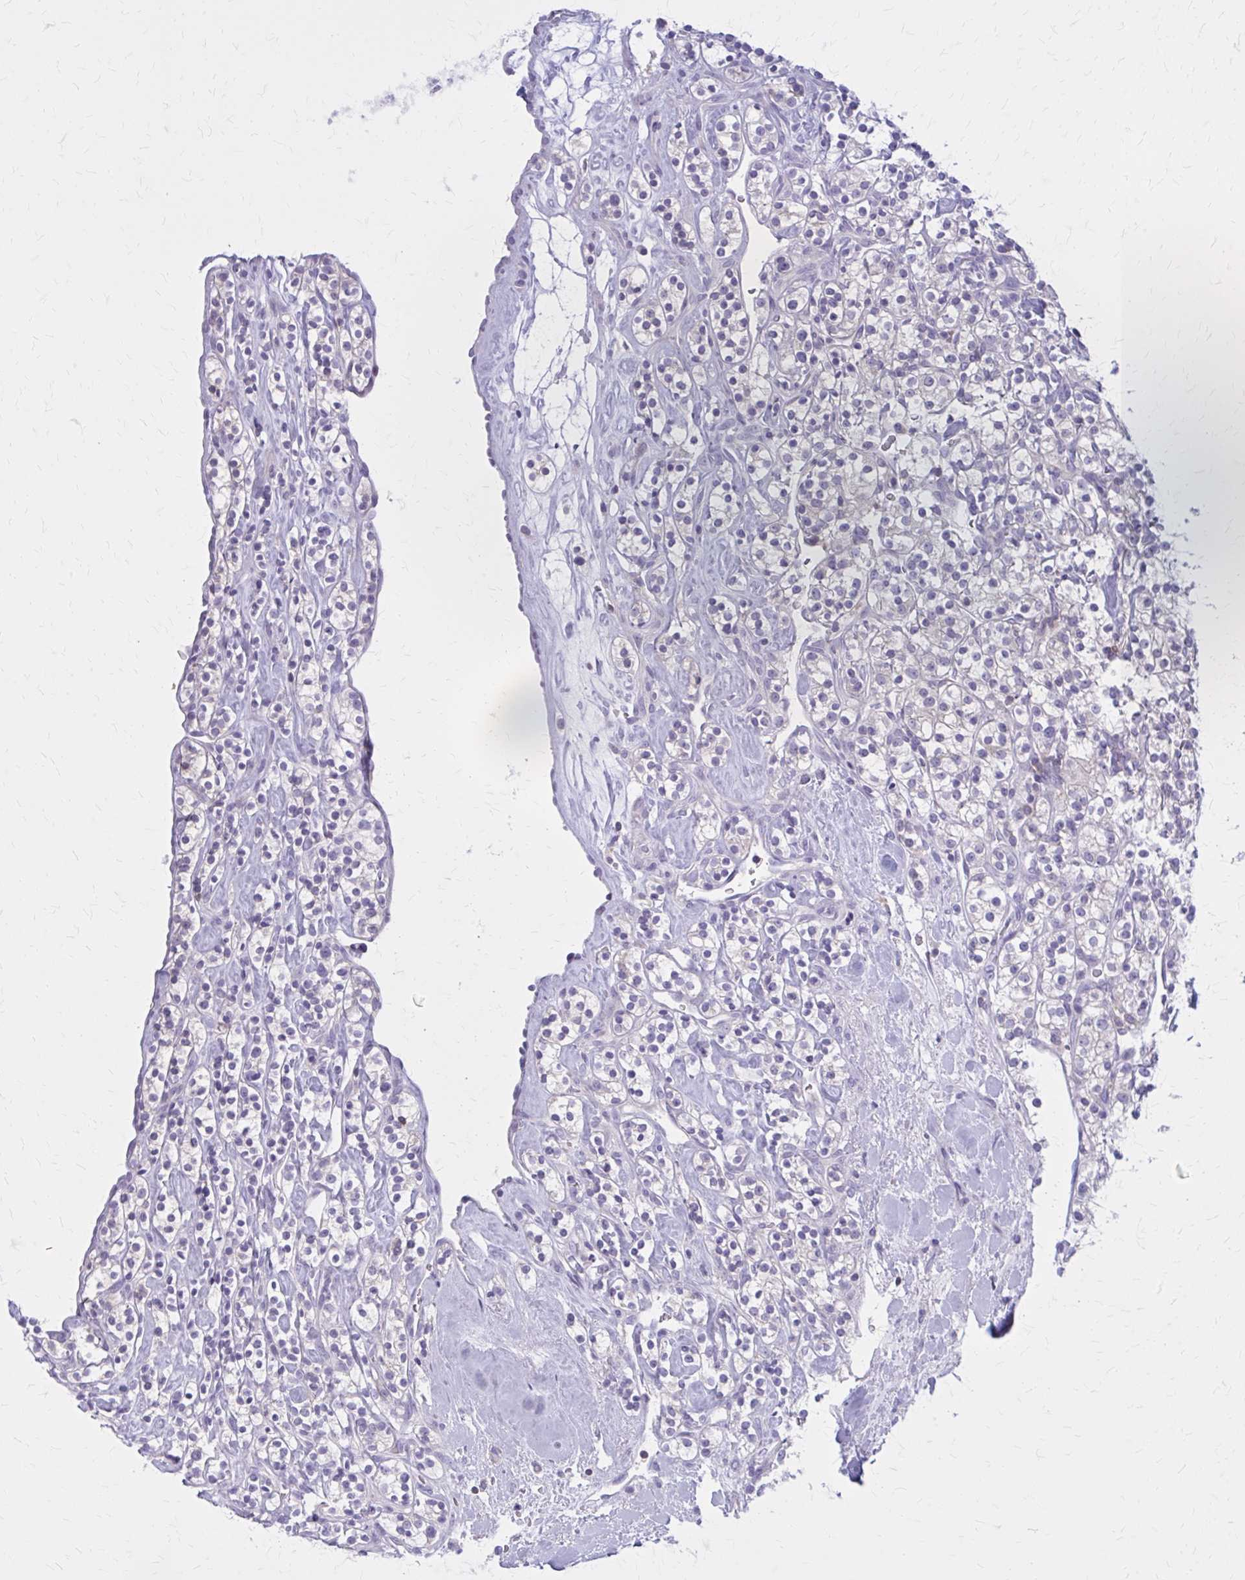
{"staining": {"intensity": "negative", "quantity": "none", "location": "none"}, "tissue": "renal cancer", "cell_type": "Tumor cells", "image_type": "cancer", "snomed": [{"axis": "morphology", "description": "Adenocarcinoma, NOS"}, {"axis": "topography", "description": "Kidney"}], "caption": "There is no significant expression in tumor cells of renal adenocarcinoma. (DAB immunohistochemistry (IHC), high magnification).", "gene": "PITPNM1", "patient": {"sex": "male", "age": 77}}